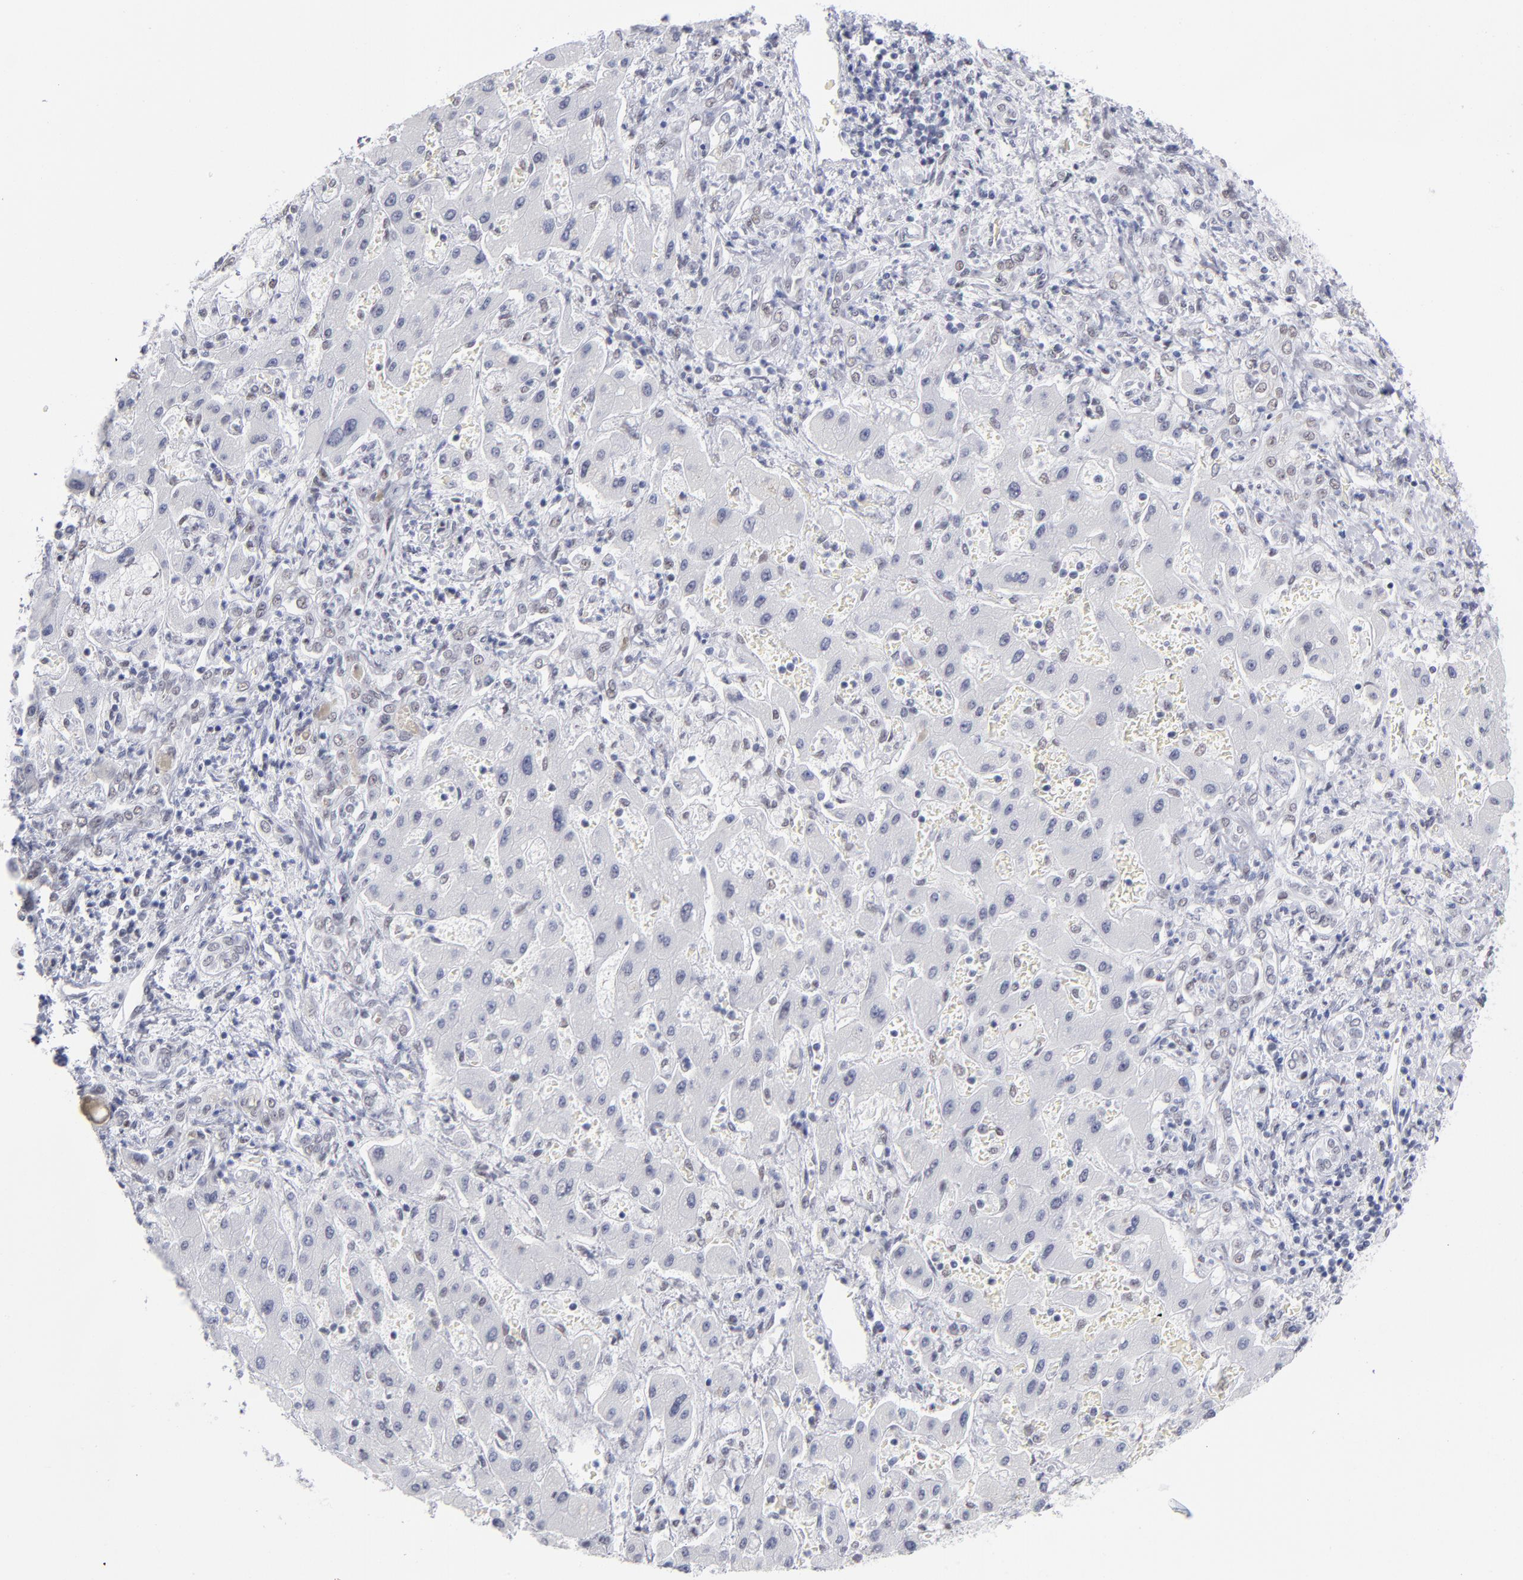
{"staining": {"intensity": "weak", "quantity": "<25%", "location": "nuclear"}, "tissue": "liver cancer", "cell_type": "Tumor cells", "image_type": "cancer", "snomed": [{"axis": "morphology", "description": "Cholangiocarcinoma"}, {"axis": "topography", "description": "Liver"}], "caption": "This is a photomicrograph of IHC staining of cholangiocarcinoma (liver), which shows no staining in tumor cells.", "gene": "SNRPB", "patient": {"sex": "male", "age": 50}}